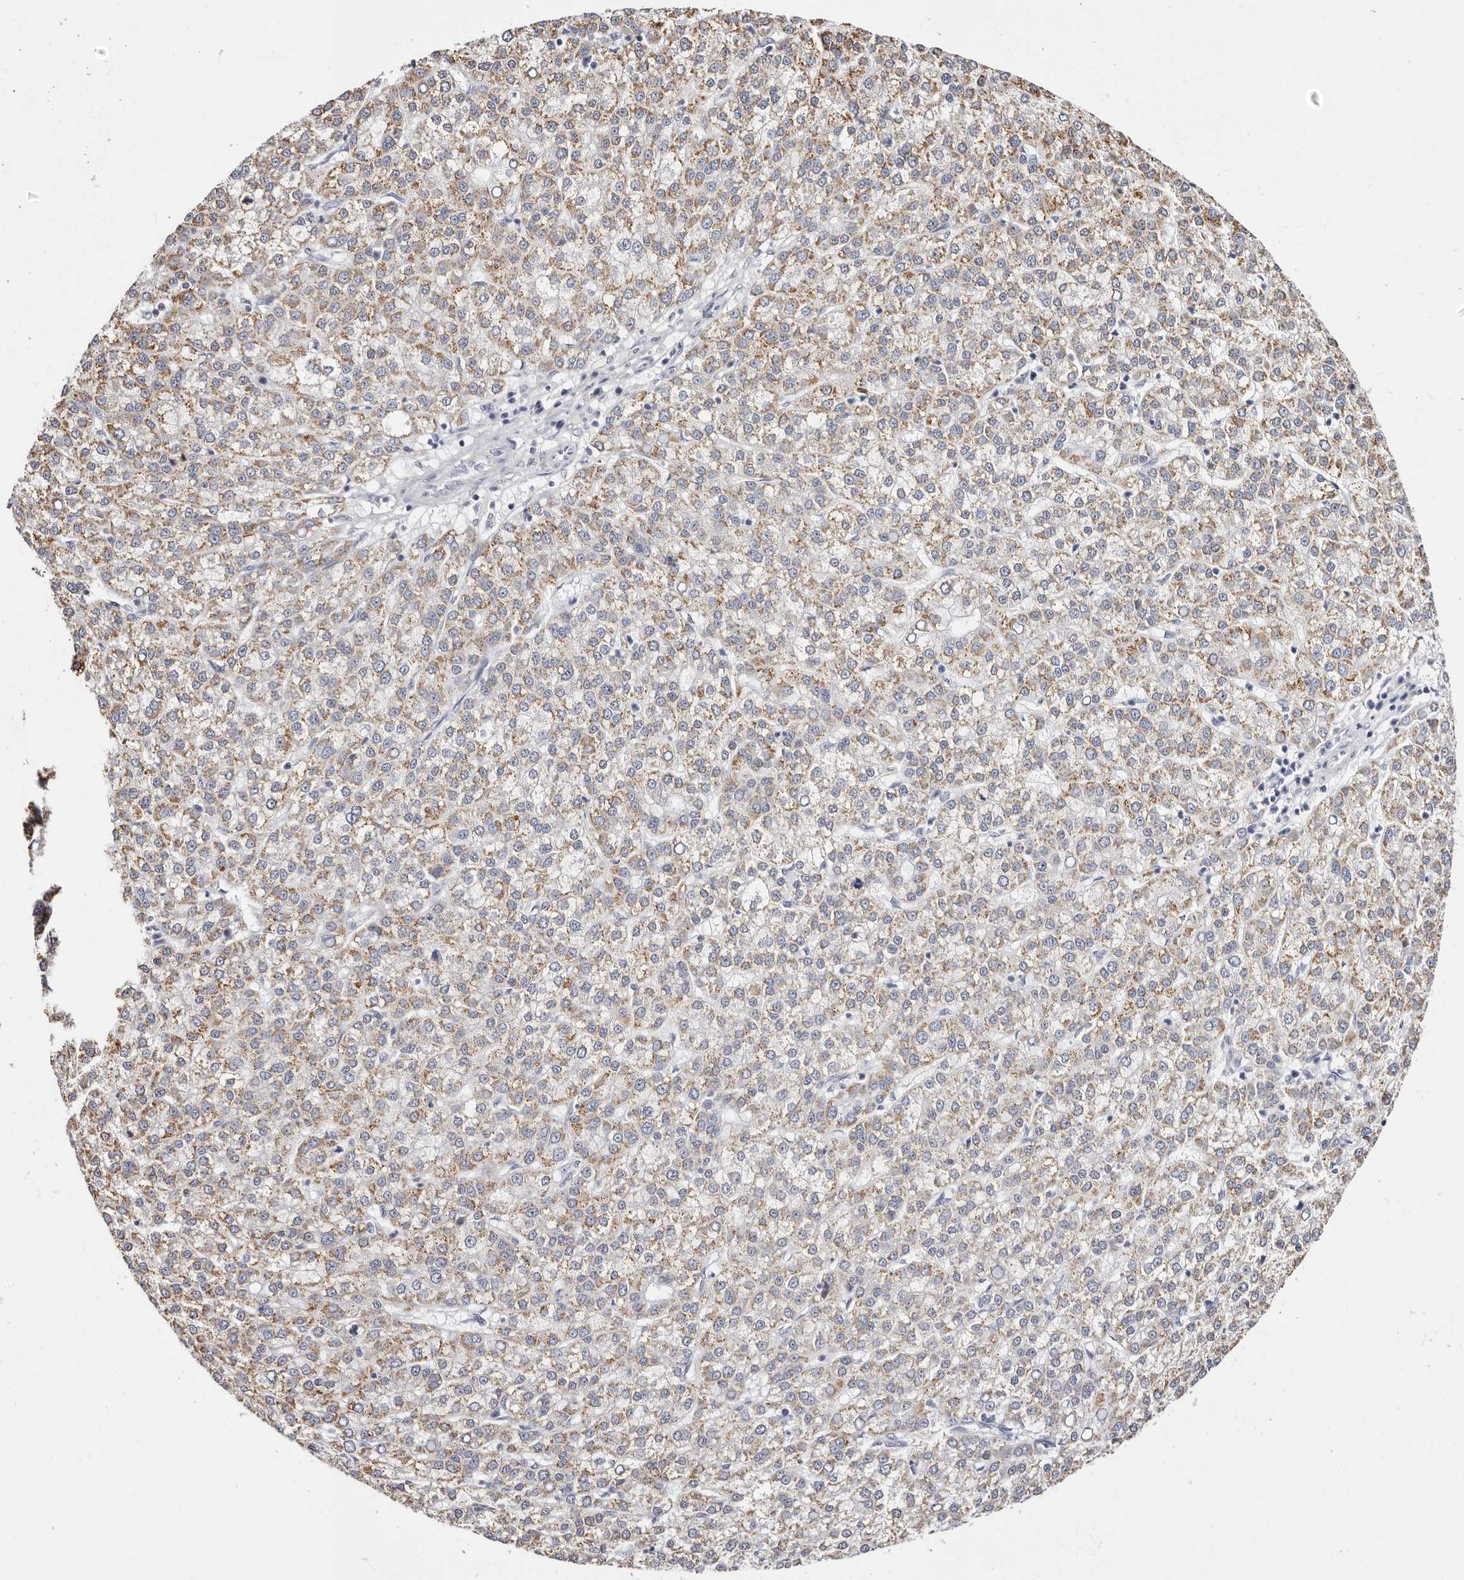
{"staining": {"intensity": "moderate", "quantity": ">75%", "location": "cytoplasmic/membranous"}, "tissue": "liver cancer", "cell_type": "Tumor cells", "image_type": "cancer", "snomed": [{"axis": "morphology", "description": "Carcinoma, Hepatocellular, NOS"}, {"axis": "topography", "description": "Liver"}], "caption": "Immunohistochemical staining of hepatocellular carcinoma (liver) displays moderate cytoplasmic/membranous protein expression in about >75% of tumor cells. (DAB (3,3'-diaminobenzidine) IHC, brown staining for protein, blue staining for nuclei).", "gene": "ROM1", "patient": {"sex": "female", "age": 58}}